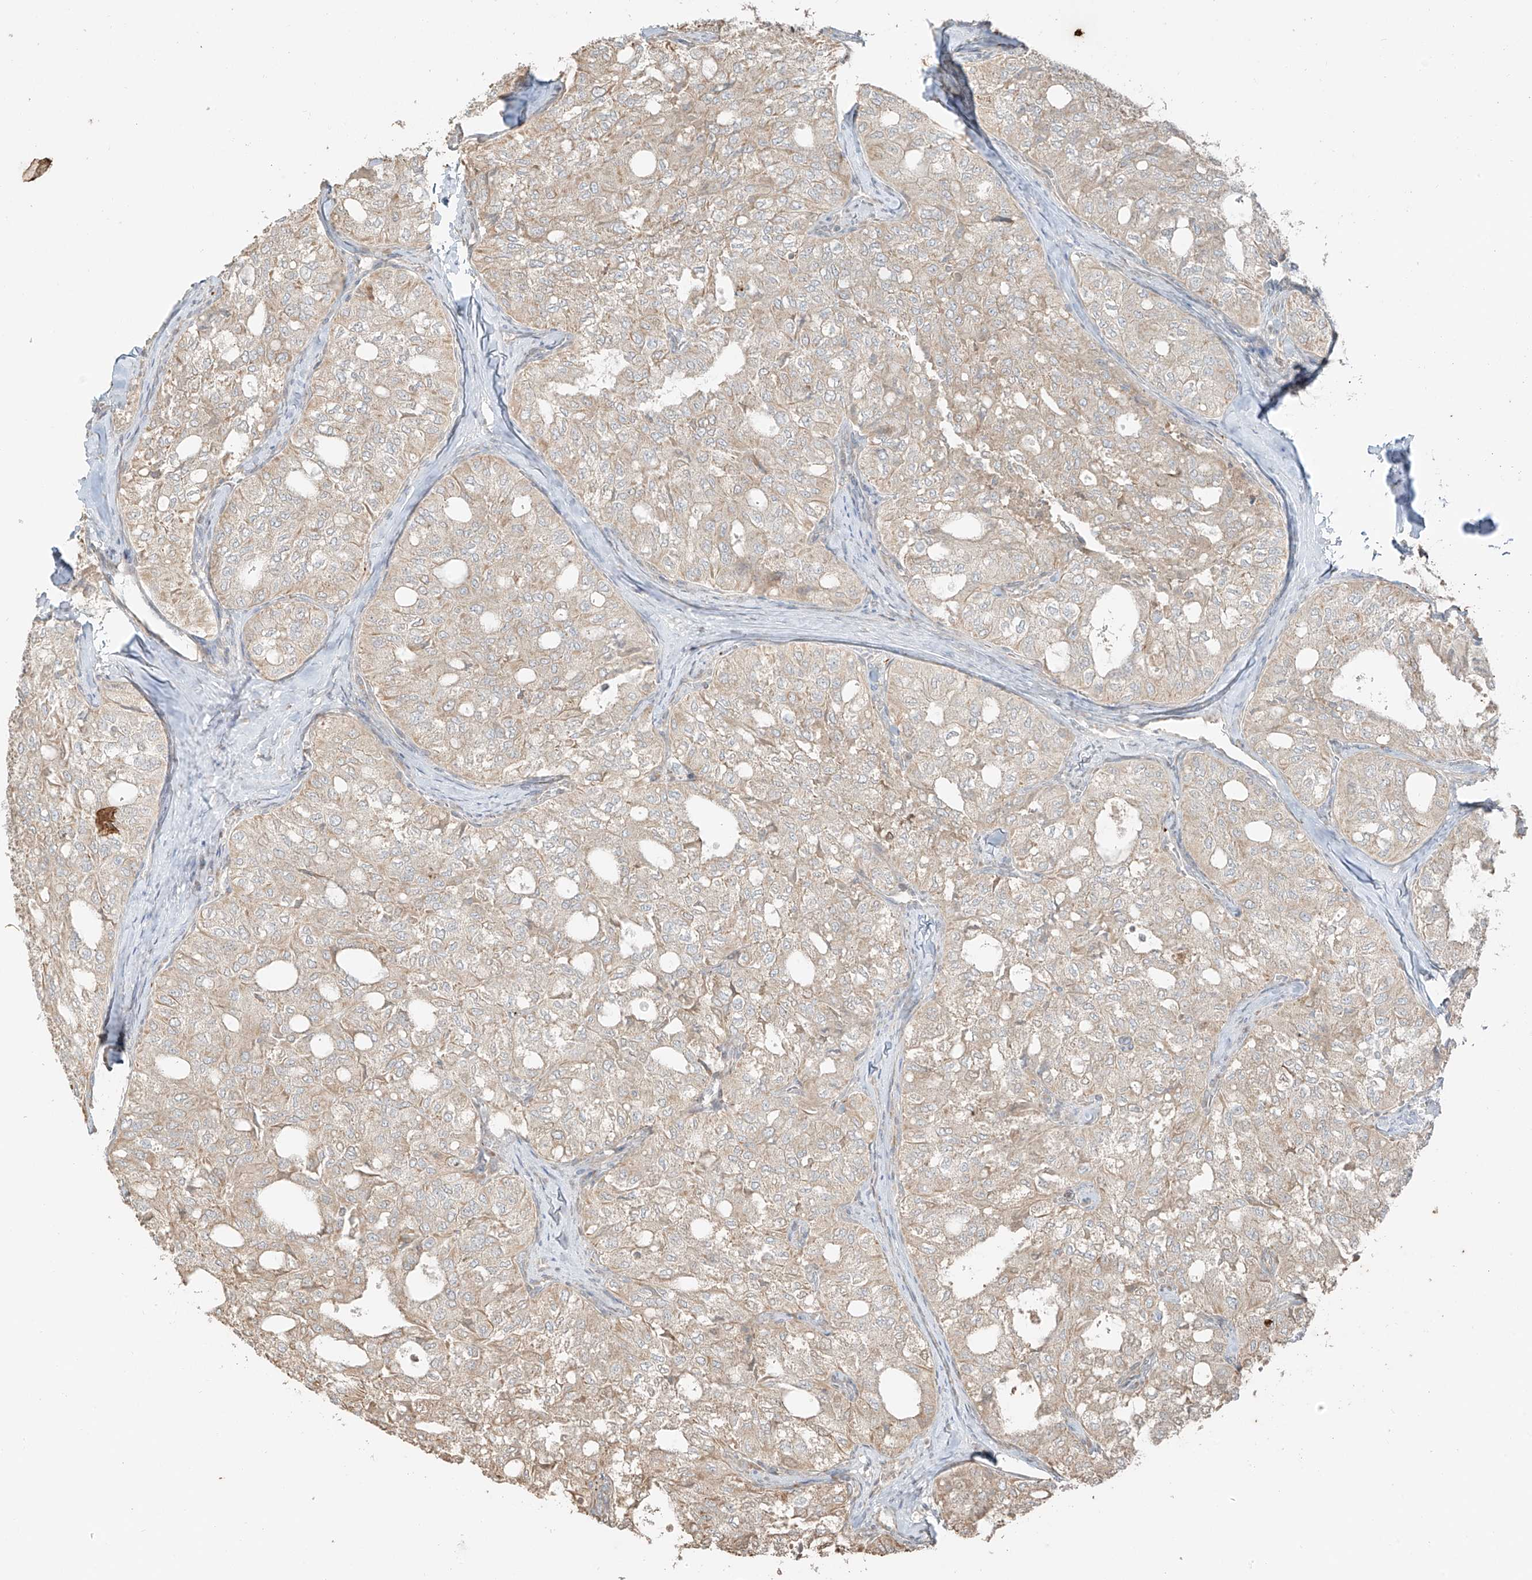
{"staining": {"intensity": "weak", "quantity": ">75%", "location": "cytoplasmic/membranous"}, "tissue": "thyroid cancer", "cell_type": "Tumor cells", "image_type": "cancer", "snomed": [{"axis": "morphology", "description": "Follicular adenoma carcinoma, NOS"}, {"axis": "topography", "description": "Thyroid gland"}], "caption": "Thyroid follicular adenoma carcinoma stained with a brown dye demonstrates weak cytoplasmic/membranous positive positivity in approximately >75% of tumor cells.", "gene": "ANKZF1", "patient": {"sex": "male", "age": 75}}